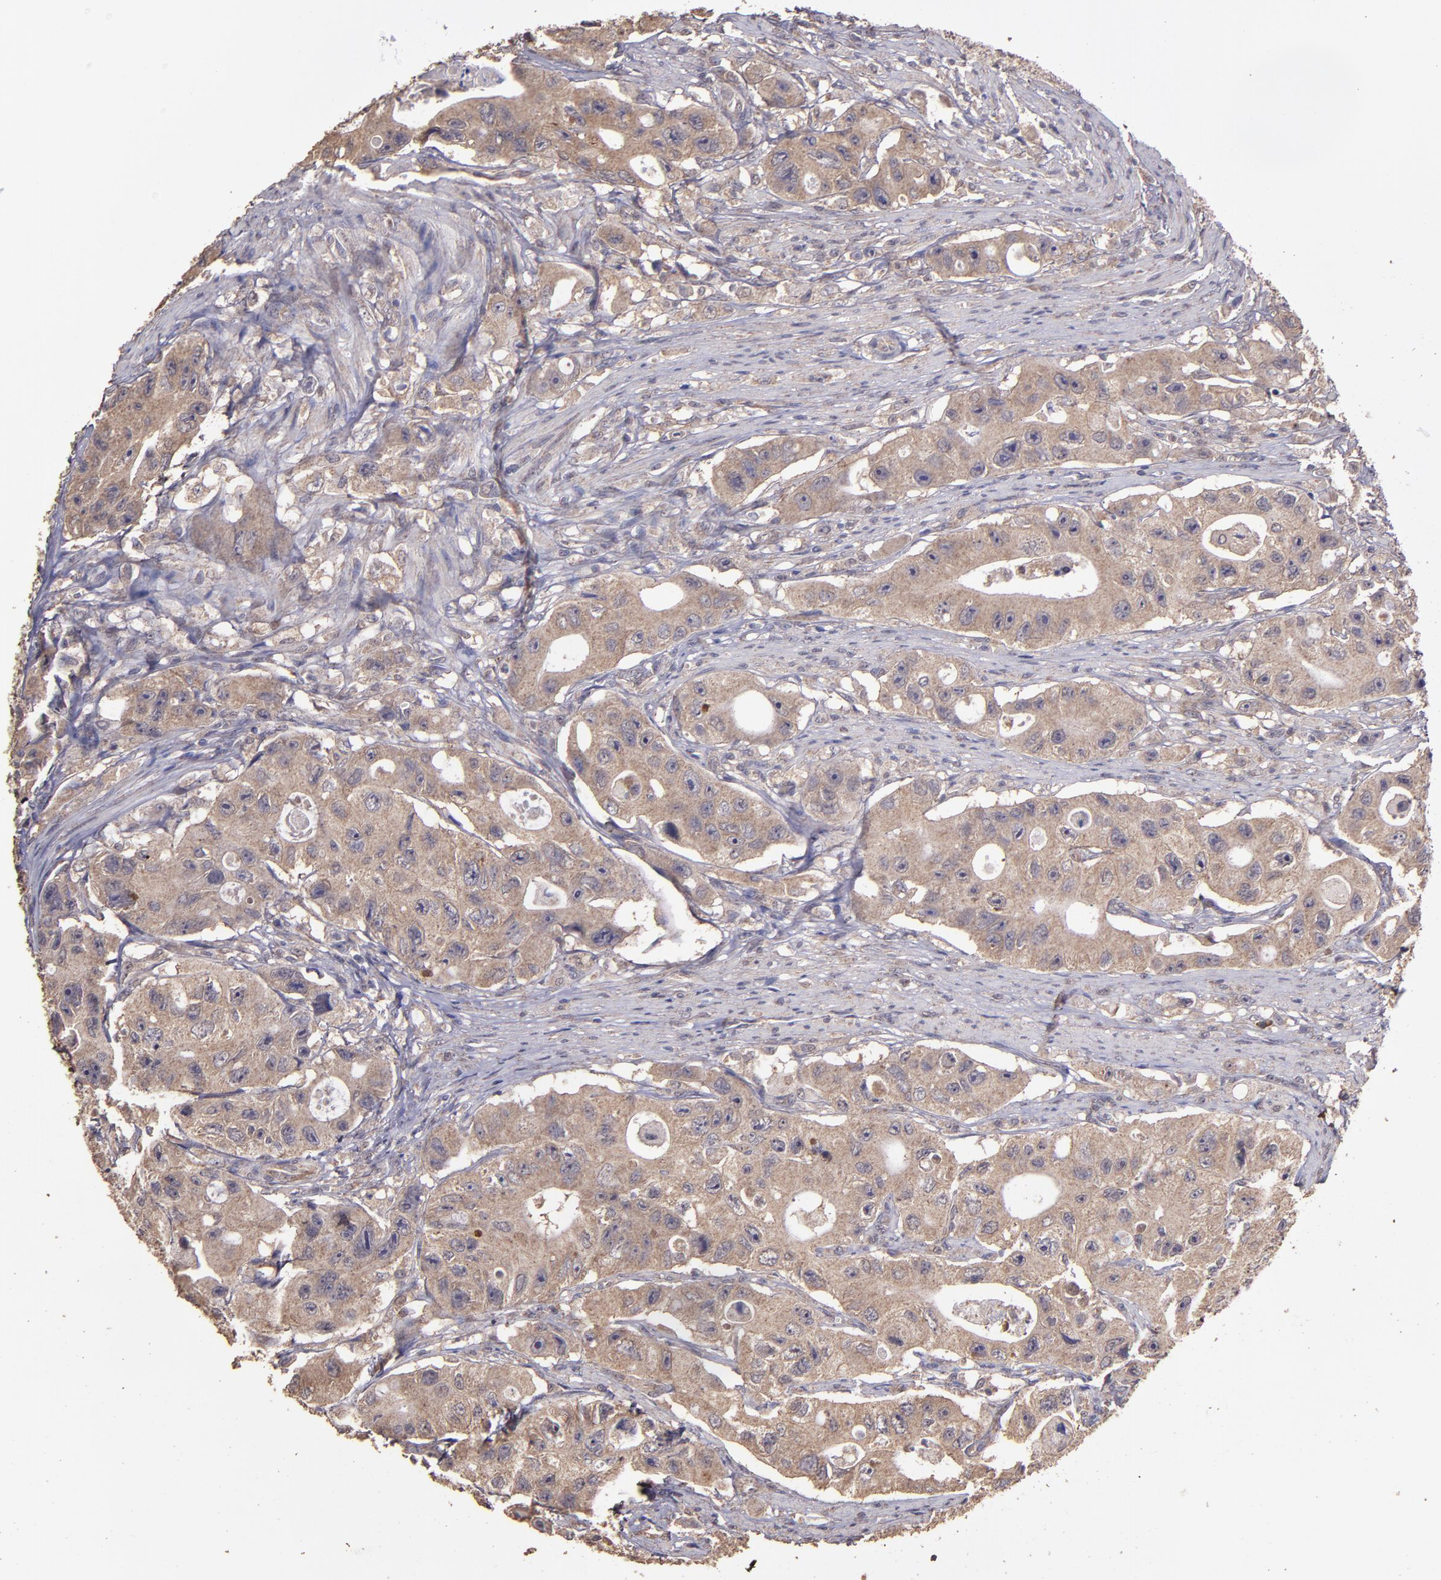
{"staining": {"intensity": "moderate", "quantity": ">75%", "location": "cytoplasmic/membranous"}, "tissue": "colorectal cancer", "cell_type": "Tumor cells", "image_type": "cancer", "snomed": [{"axis": "morphology", "description": "Adenocarcinoma, NOS"}, {"axis": "topography", "description": "Colon"}], "caption": "DAB (3,3'-diaminobenzidine) immunohistochemical staining of human adenocarcinoma (colorectal) reveals moderate cytoplasmic/membranous protein expression in about >75% of tumor cells. (IHC, brightfield microscopy, high magnification).", "gene": "HECTD1", "patient": {"sex": "female", "age": 46}}